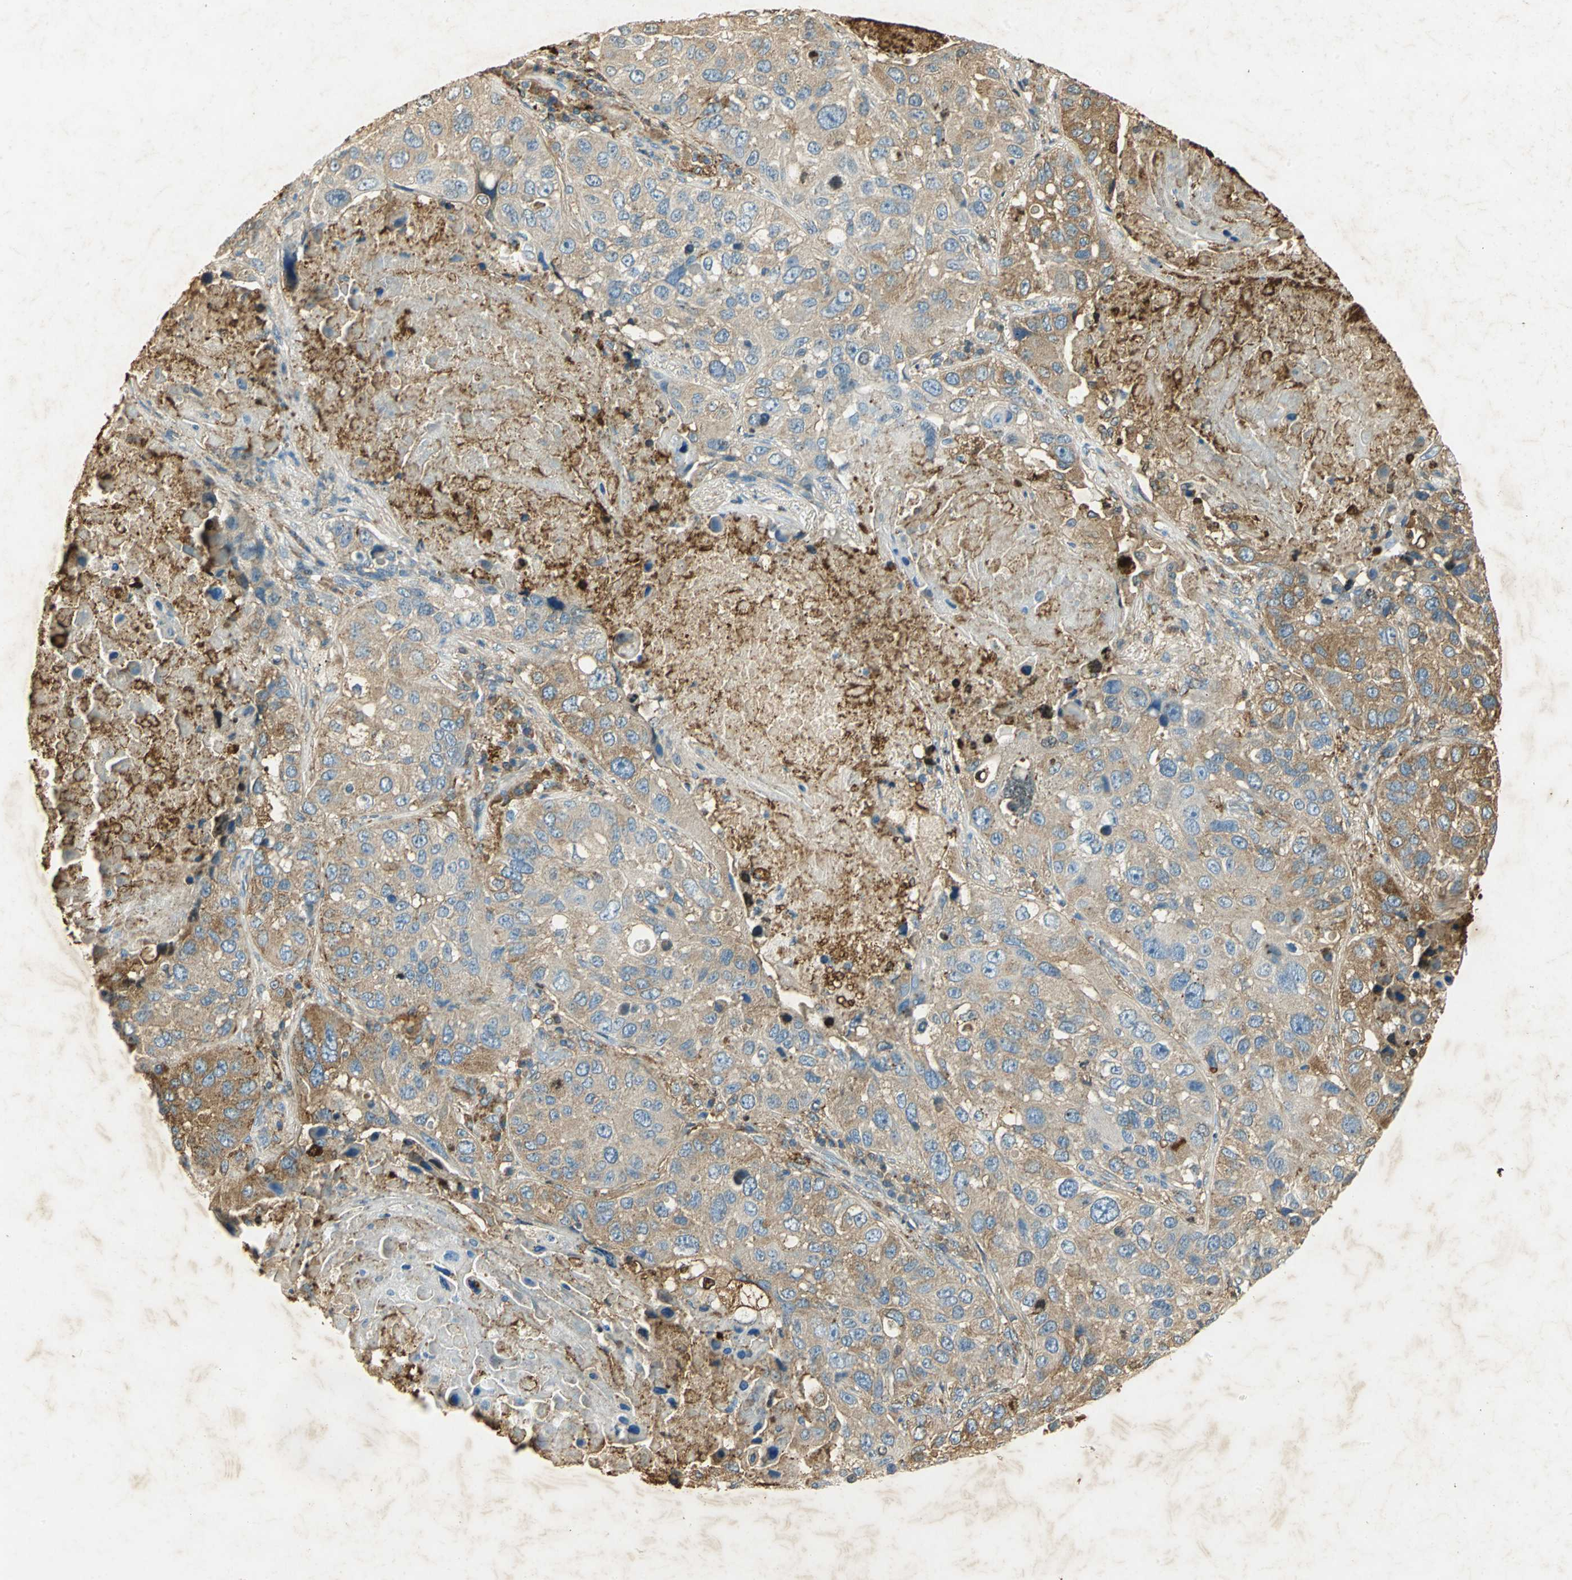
{"staining": {"intensity": "weak", "quantity": ">75%", "location": "cytoplasmic/membranous"}, "tissue": "lung cancer", "cell_type": "Tumor cells", "image_type": "cancer", "snomed": [{"axis": "morphology", "description": "Squamous cell carcinoma, NOS"}, {"axis": "topography", "description": "Lung"}], "caption": "DAB (3,3'-diaminobenzidine) immunohistochemical staining of lung cancer (squamous cell carcinoma) exhibits weak cytoplasmic/membranous protein staining in approximately >75% of tumor cells. Nuclei are stained in blue.", "gene": "ANXA4", "patient": {"sex": "male", "age": 57}}